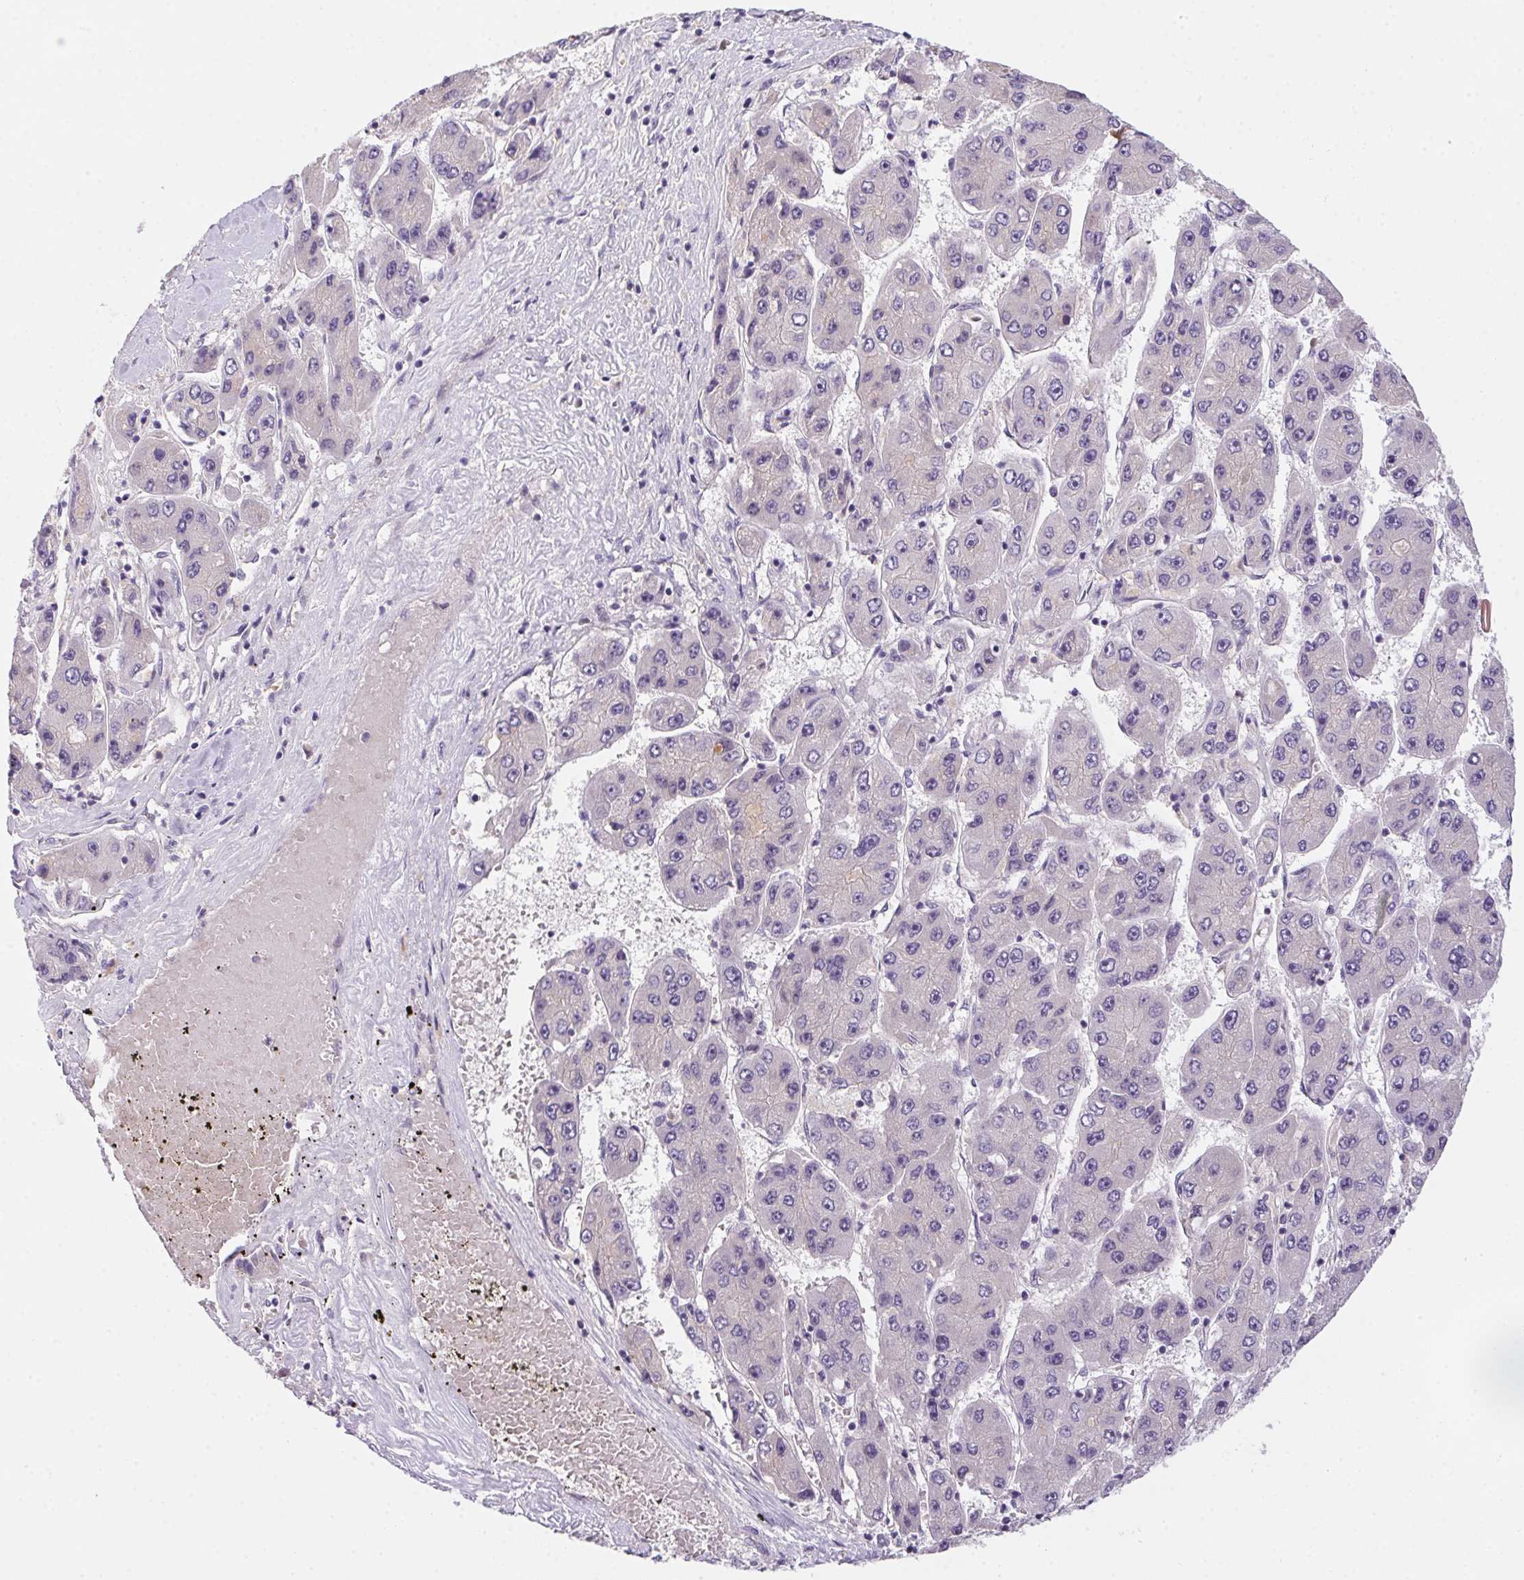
{"staining": {"intensity": "negative", "quantity": "none", "location": "none"}, "tissue": "liver cancer", "cell_type": "Tumor cells", "image_type": "cancer", "snomed": [{"axis": "morphology", "description": "Carcinoma, Hepatocellular, NOS"}, {"axis": "topography", "description": "Liver"}], "caption": "IHC of hepatocellular carcinoma (liver) demonstrates no expression in tumor cells.", "gene": "PRKAA1", "patient": {"sex": "female", "age": 61}}